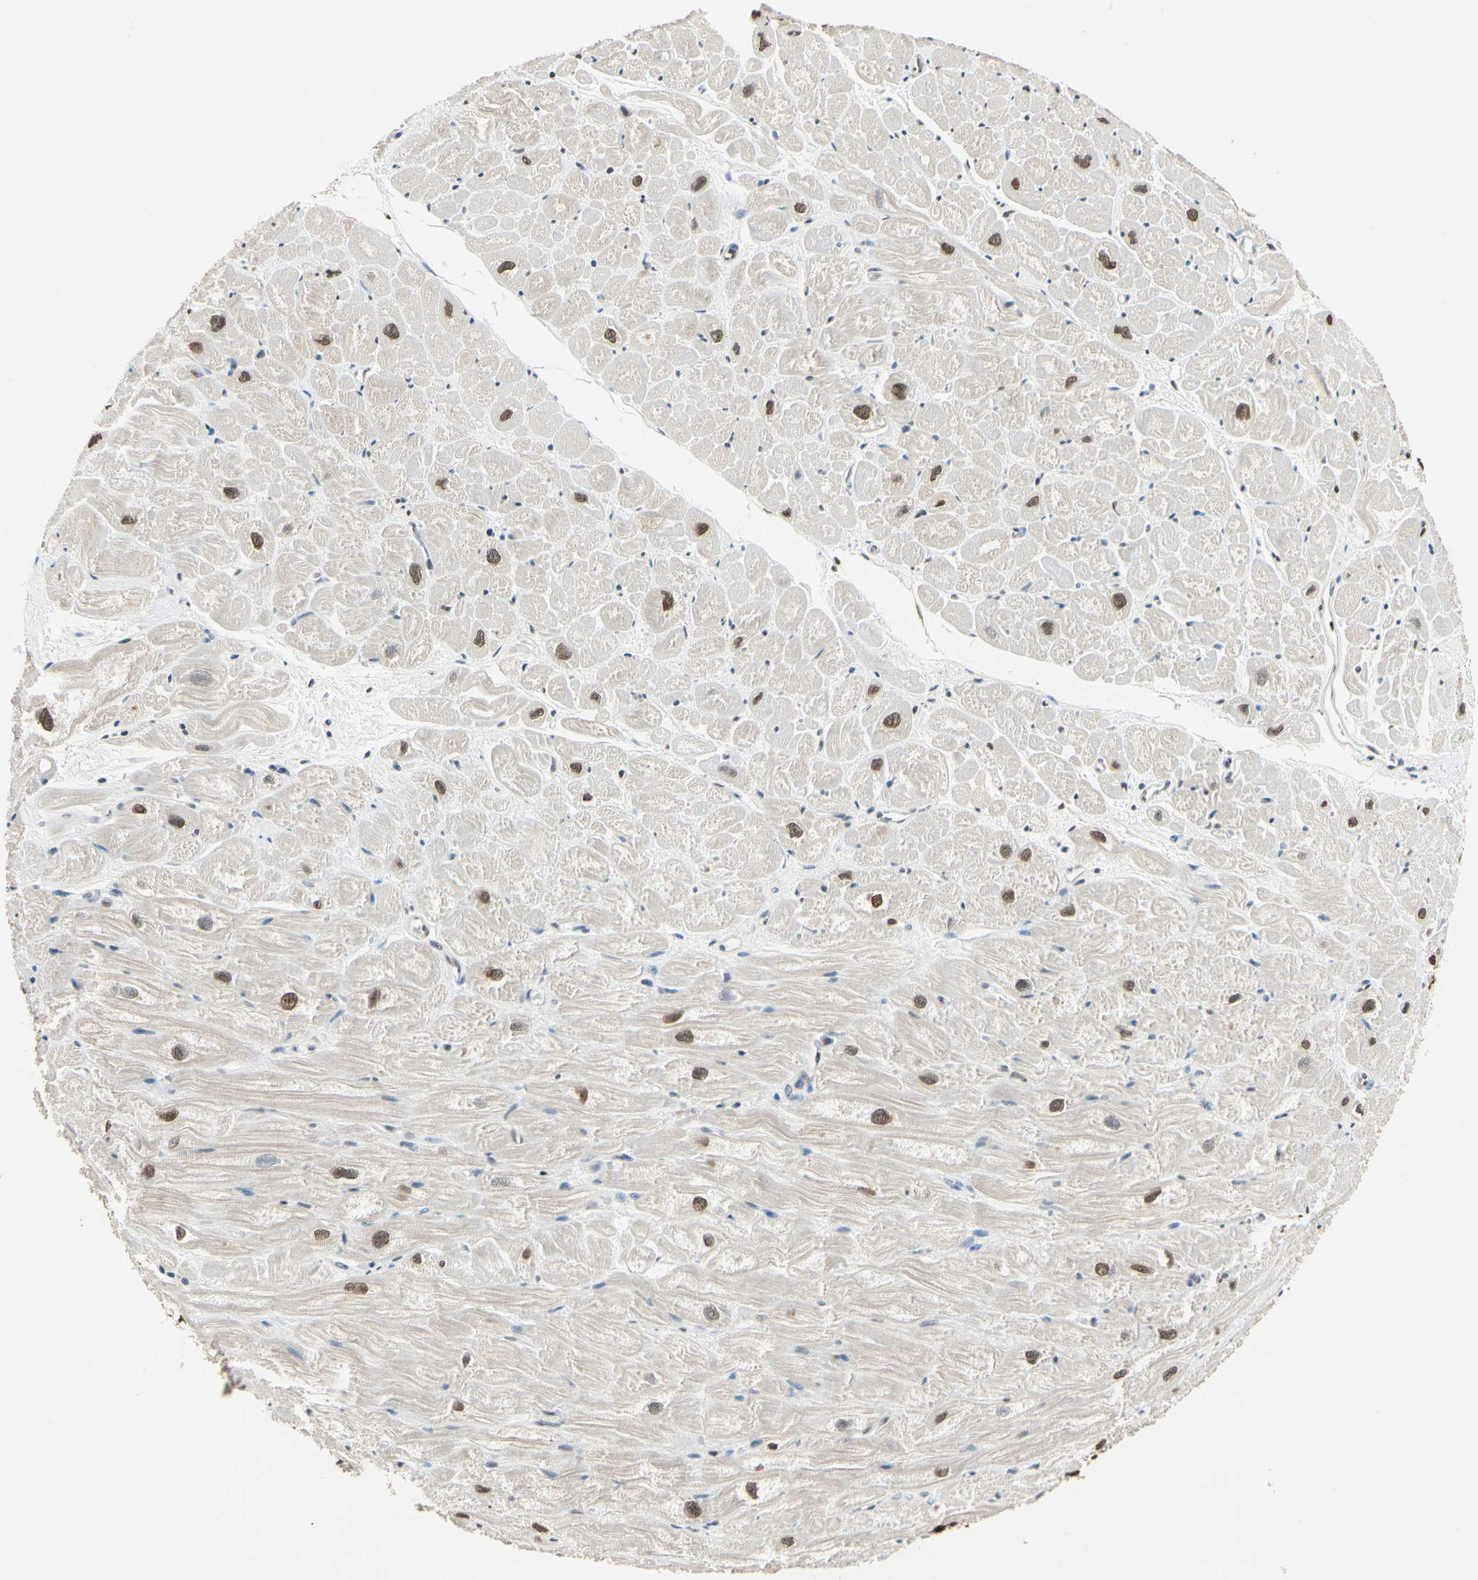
{"staining": {"intensity": "moderate", "quantity": "25%-75%", "location": "nuclear"}, "tissue": "heart muscle", "cell_type": "Cardiomyocytes", "image_type": "normal", "snomed": [{"axis": "morphology", "description": "Normal tissue, NOS"}, {"axis": "topography", "description": "Heart"}], "caption": "IHC photomicrograph of benign heart muscle: human heart muscle stained using immunohistochemistry displays medium levels of moderate protein expression localized specifically in the nuclear of cardiomyocytes, appearing as a nuclear brown color.", "gene": "FANCG", "patient": {"sex": "male", "age": 49}}